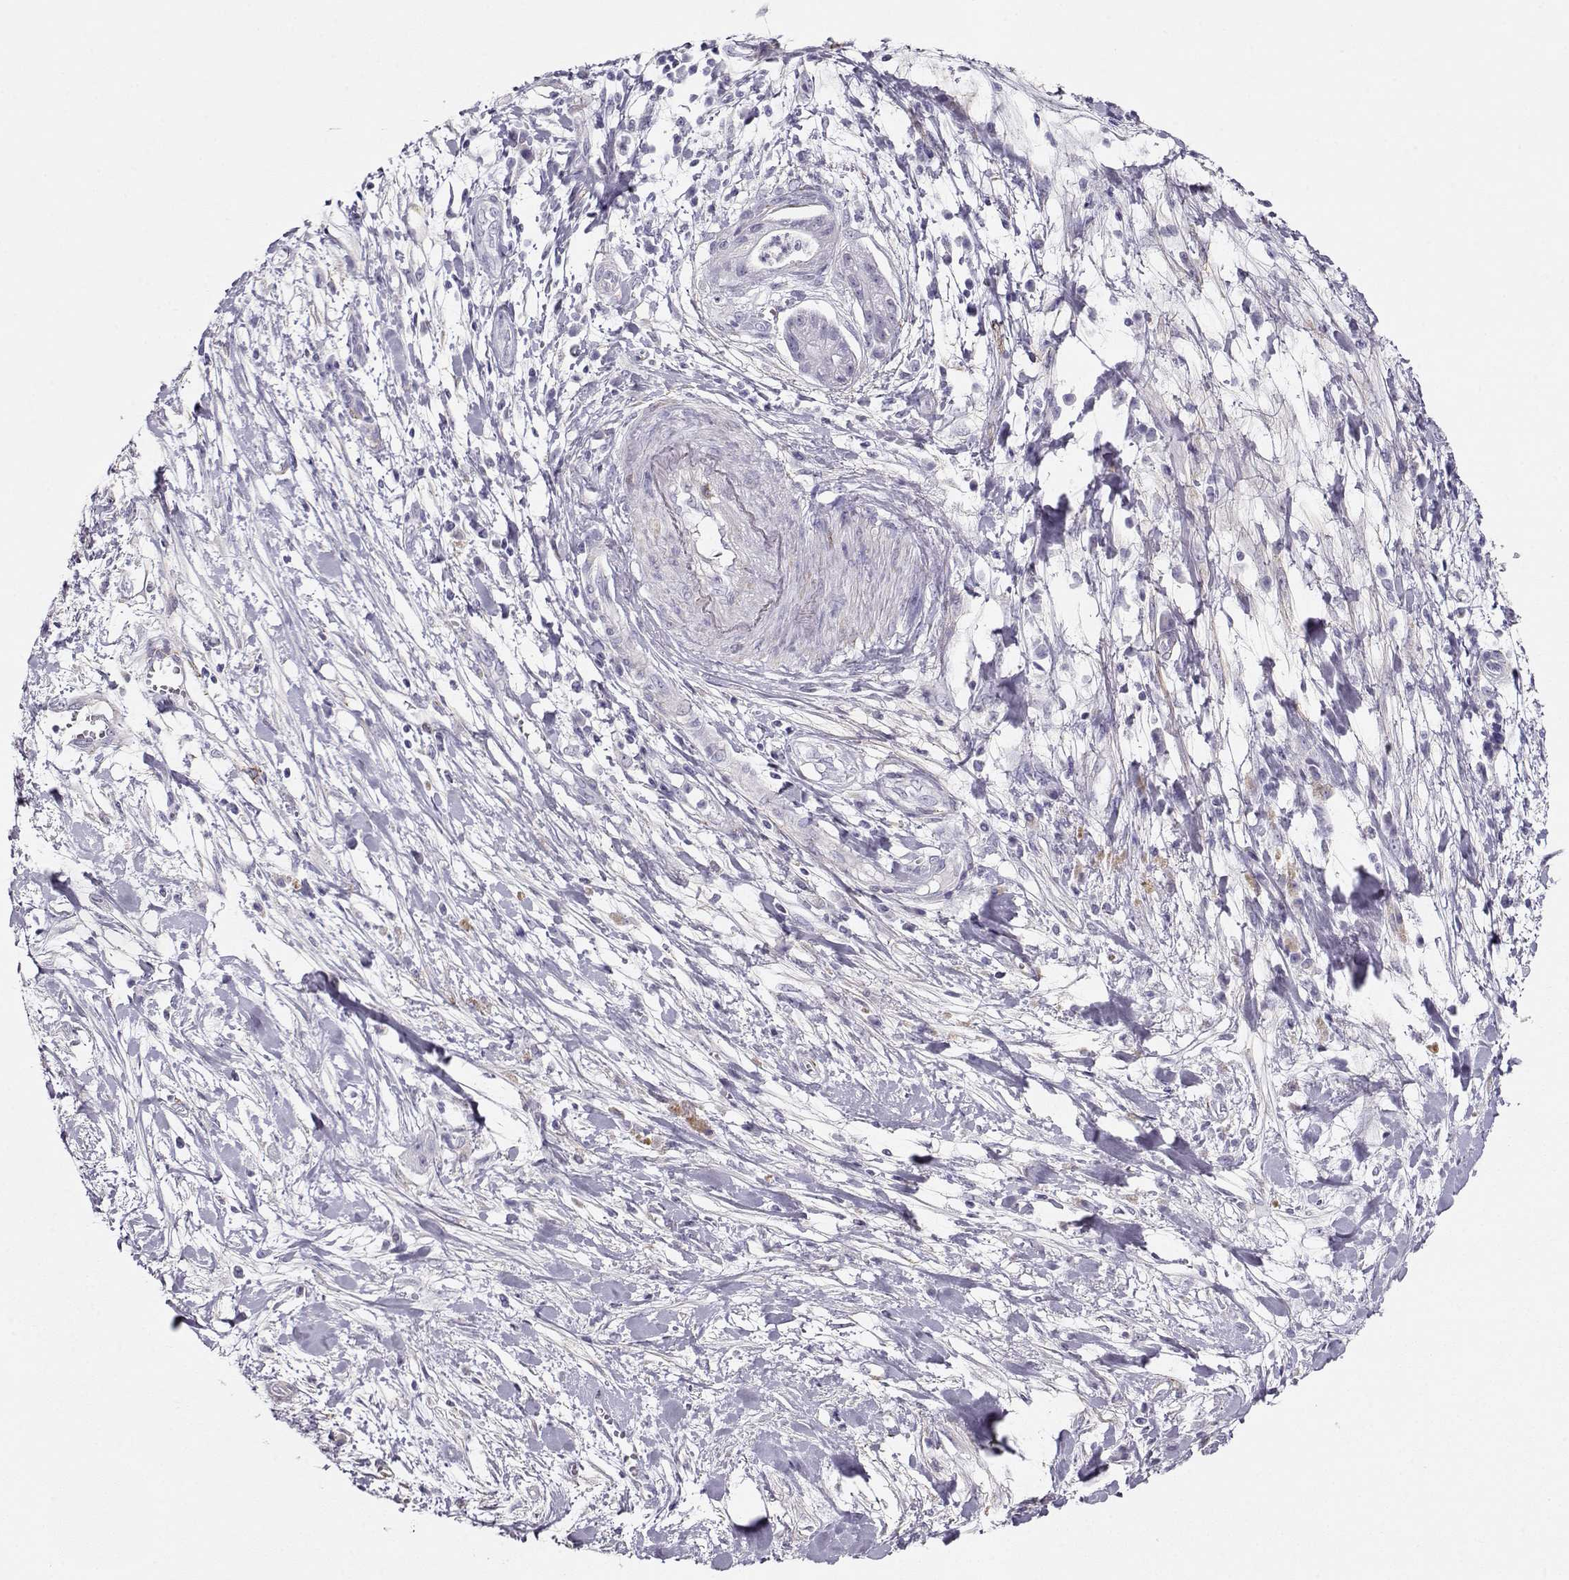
{"staining": {"intensity": "negative", "quantity": "none", "location": "none"}, "tissue": "pancreatic cancer", "cell_type": "Tumor cells", "image_type": "cancer", "snomed": [{"axis": "morphology", "description": "Normal tissue, NOS"}, {"axis": "morphology", "description": "Adenocarcinoma, NOS"}, {"axis": "topography", "description": "Lymph node"}, {"axis": "topography", "description": "Pancreas"}], "caption": "Immunohistochemistry (IHC) histopathology image of pancreatic cancer stained for a protein (brown), which demonstrates no expression in tumor cells. (Immunohistochemistry (IHC), brightfield microscopy, high magnification).", "gene": "RBM44", "patient": {"sex": "female", "age": 58}}